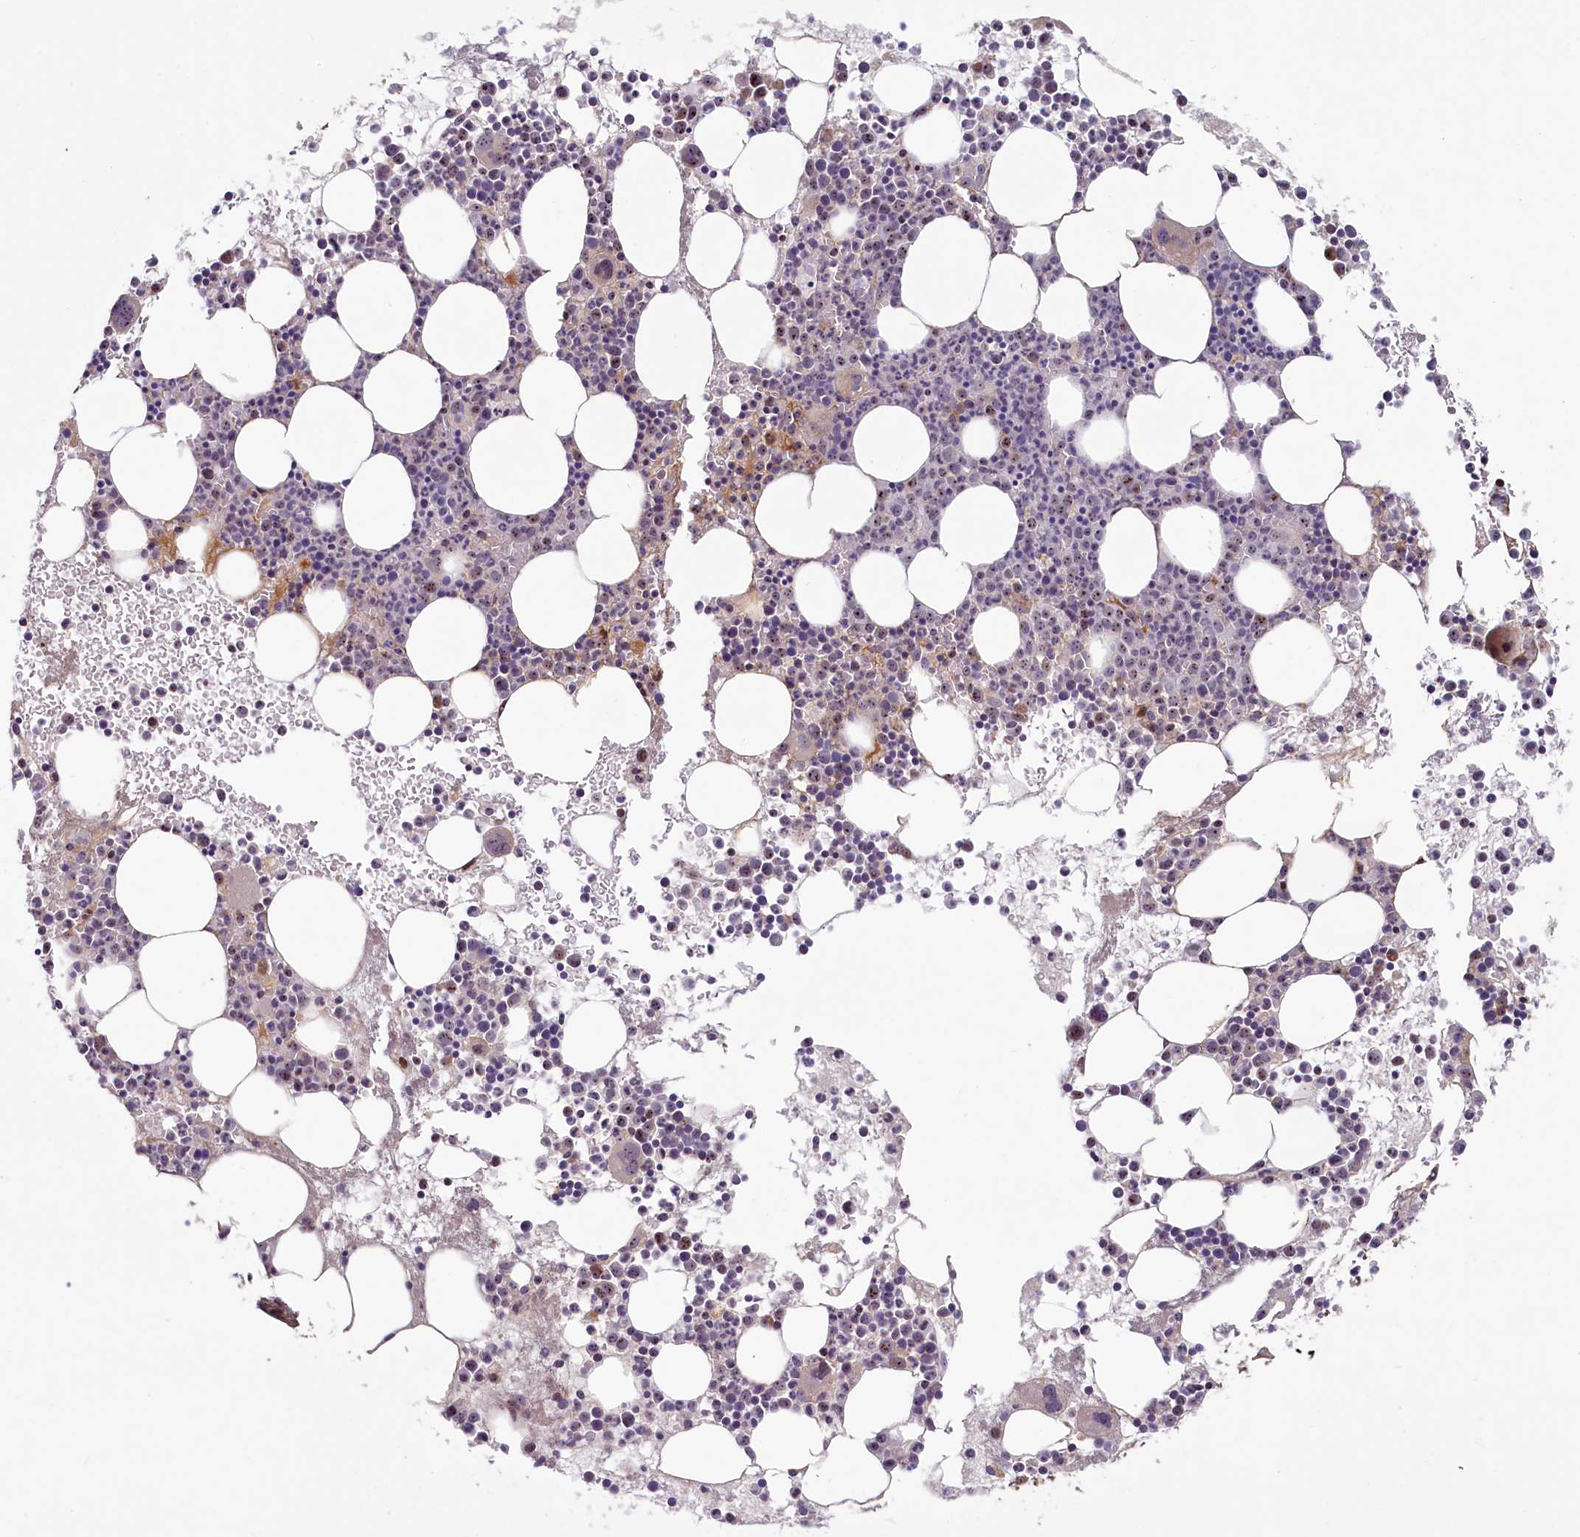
{"staining": {"intensity": "moderate", "quantity": "<25%", "location": "nuclear"}, "tissue": "bone marrow", "cell_type": "Hematopoietic cells", "image_type": "normal", "snomed": [{"axis": "morphology", "description": "Normal tissue, NOS"}, {"axis": "topography", "description": "Bone marrow"}], "caption": "The micrograph demonstrates a brown stain indicating the presence of a protein in the nuclear of hematopoietic cells in bone marrow.", "gene": "TCOF1", "patient": {"sex": "female", "age": 76}}